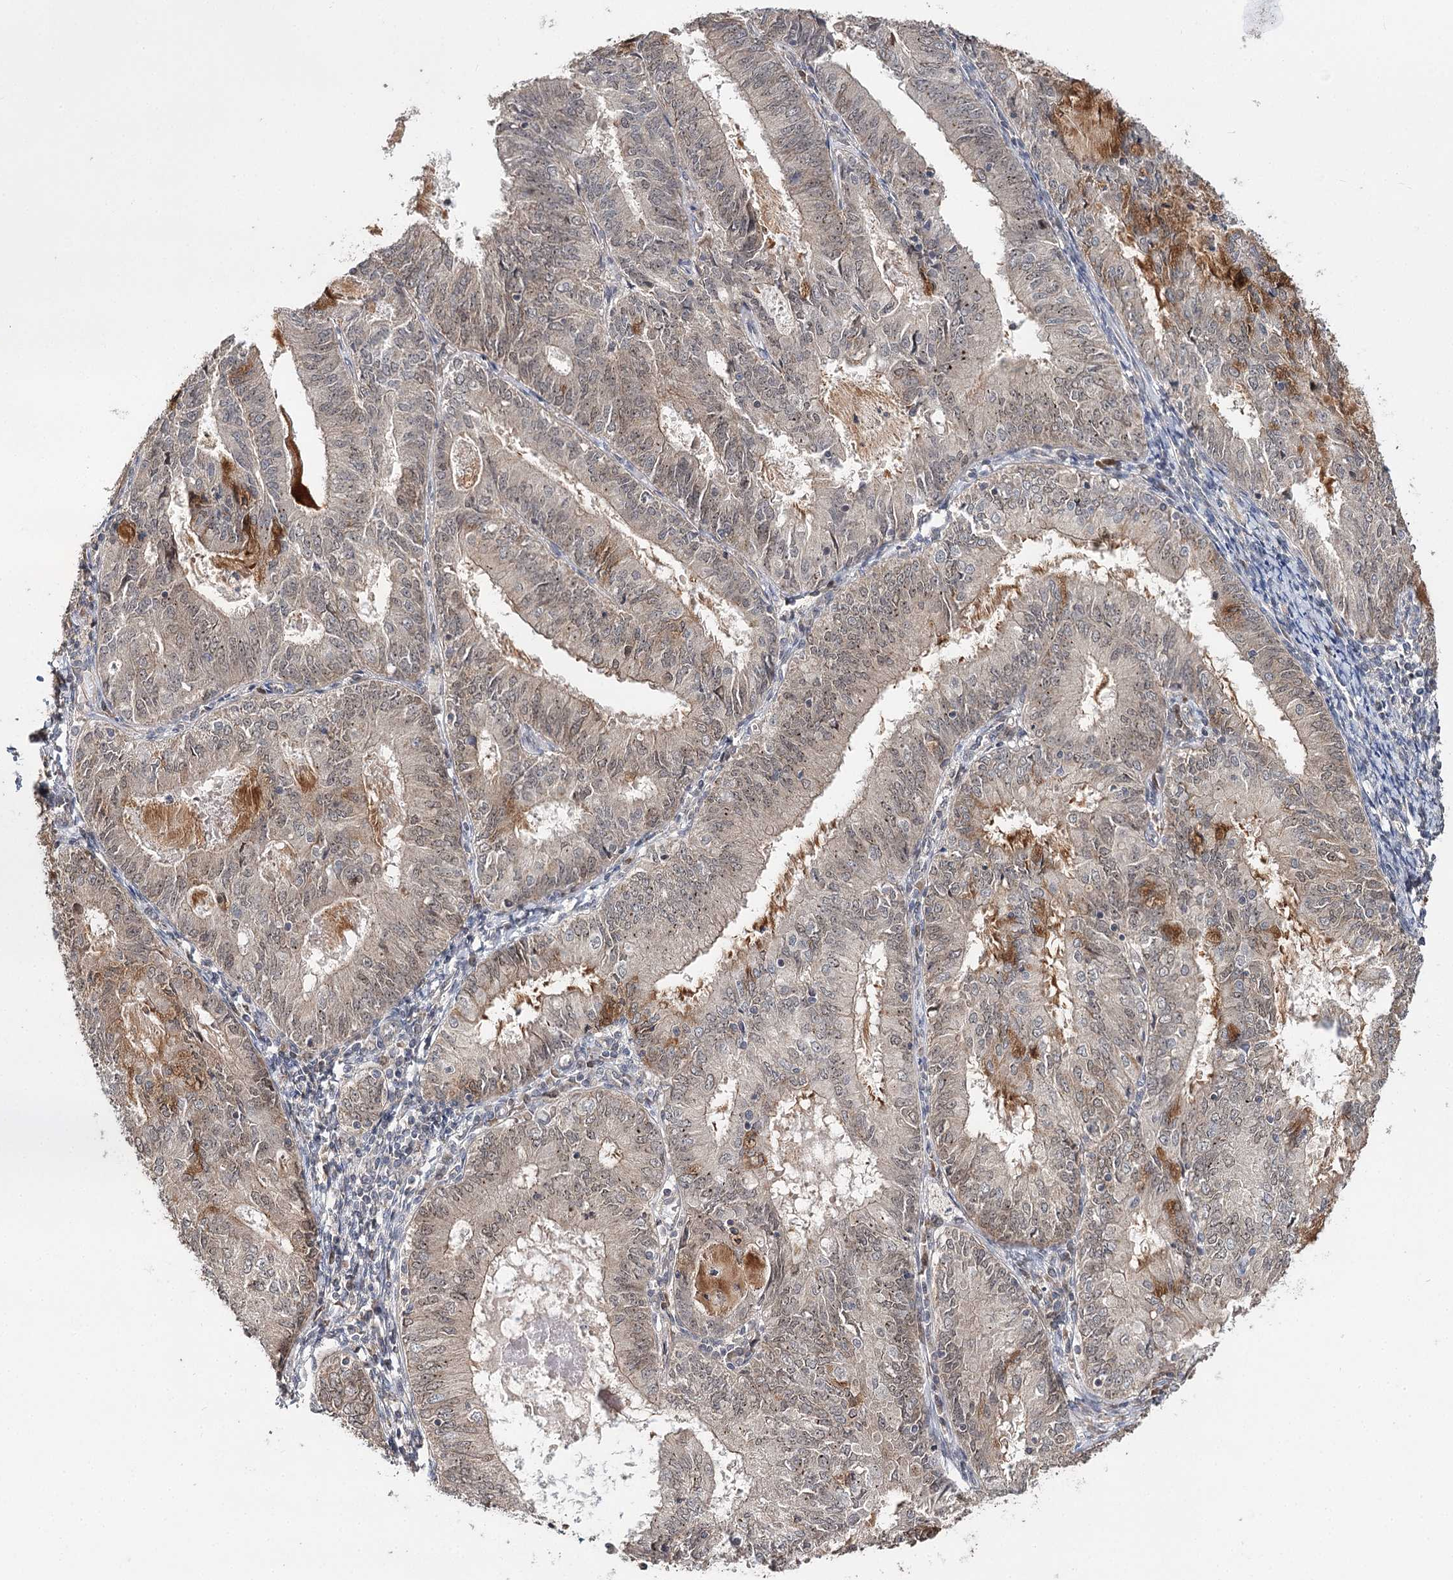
{"staining": {"intensity": "negative", "quantity": "none", "location": "none"}, "tissue": "endometrial cancer", "cell_type": "Tumor cells", "image_type": "cancer", "snomed": [{"axis": "morphology", "description": "Adenocarcinoma, NOS"}, {"axis": "topography", "description": "Endometrium"}], "caption": "DAB immunohistochemical staining of endometrial cancer (adenocarcinoma) shows no significant positivity in tumor cells.", "gene": "NOPCHAP1", "patient": {"sex": "female", "age": 57}}